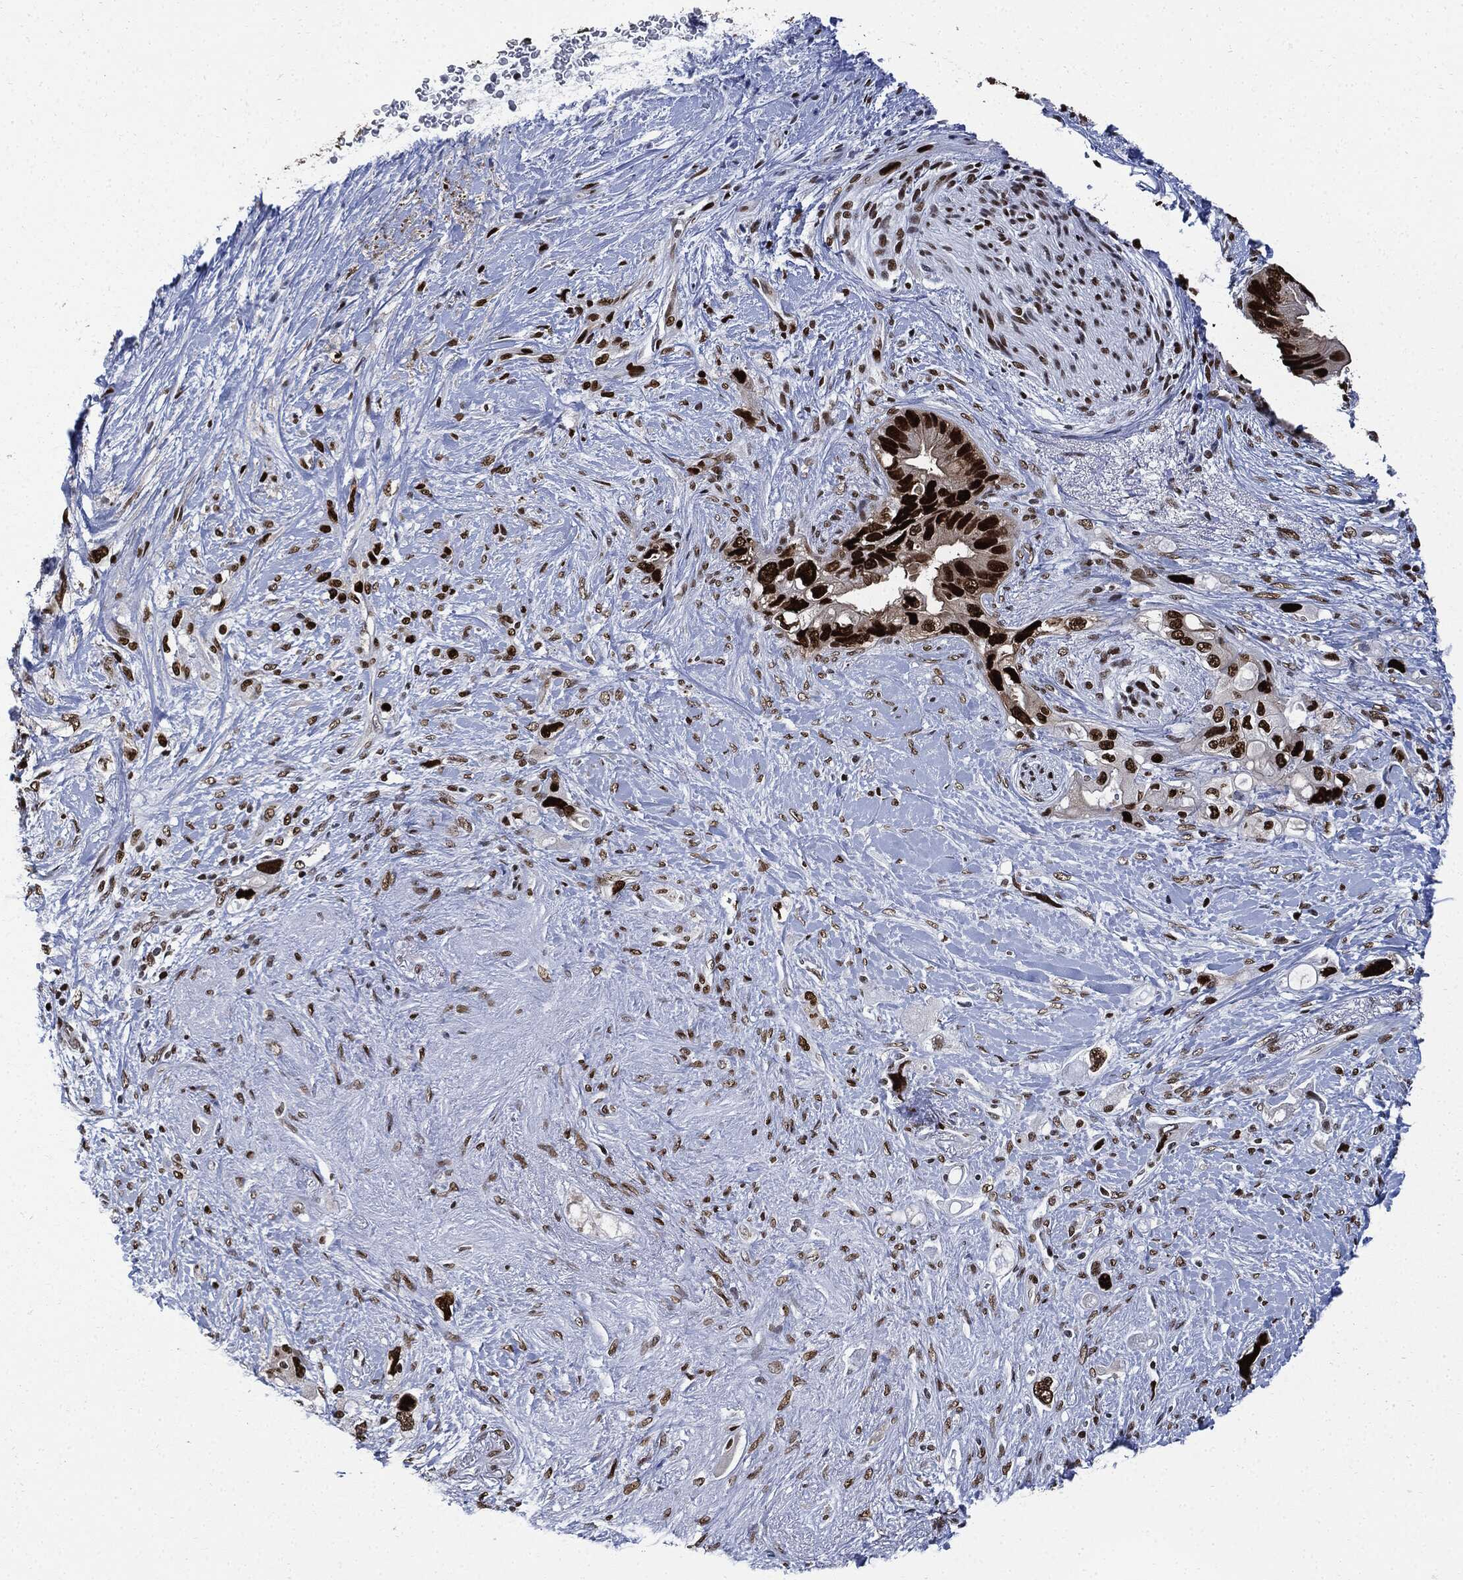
{"staining": {"intensity": "strong", "quantity": ">75%", "location": "nuclear"}, "tissue": "pancreatic cancer", "cell_type": "Tumor cells", "image_type": "cancer", "snomed": [{"axis": "morphology", "description": "Adenocarcinoma, NOS"}, {"axis": "topography", "description": "Pancreas"}], "caption": "Immunohistochemical staining of human pancreatic adenocarcinoma demonstrates high levels of strong nuclear positivity in approximately >75% of tumor cells.", "gene": "PCNA", "patient": {"sex": "female", "age": 56}}